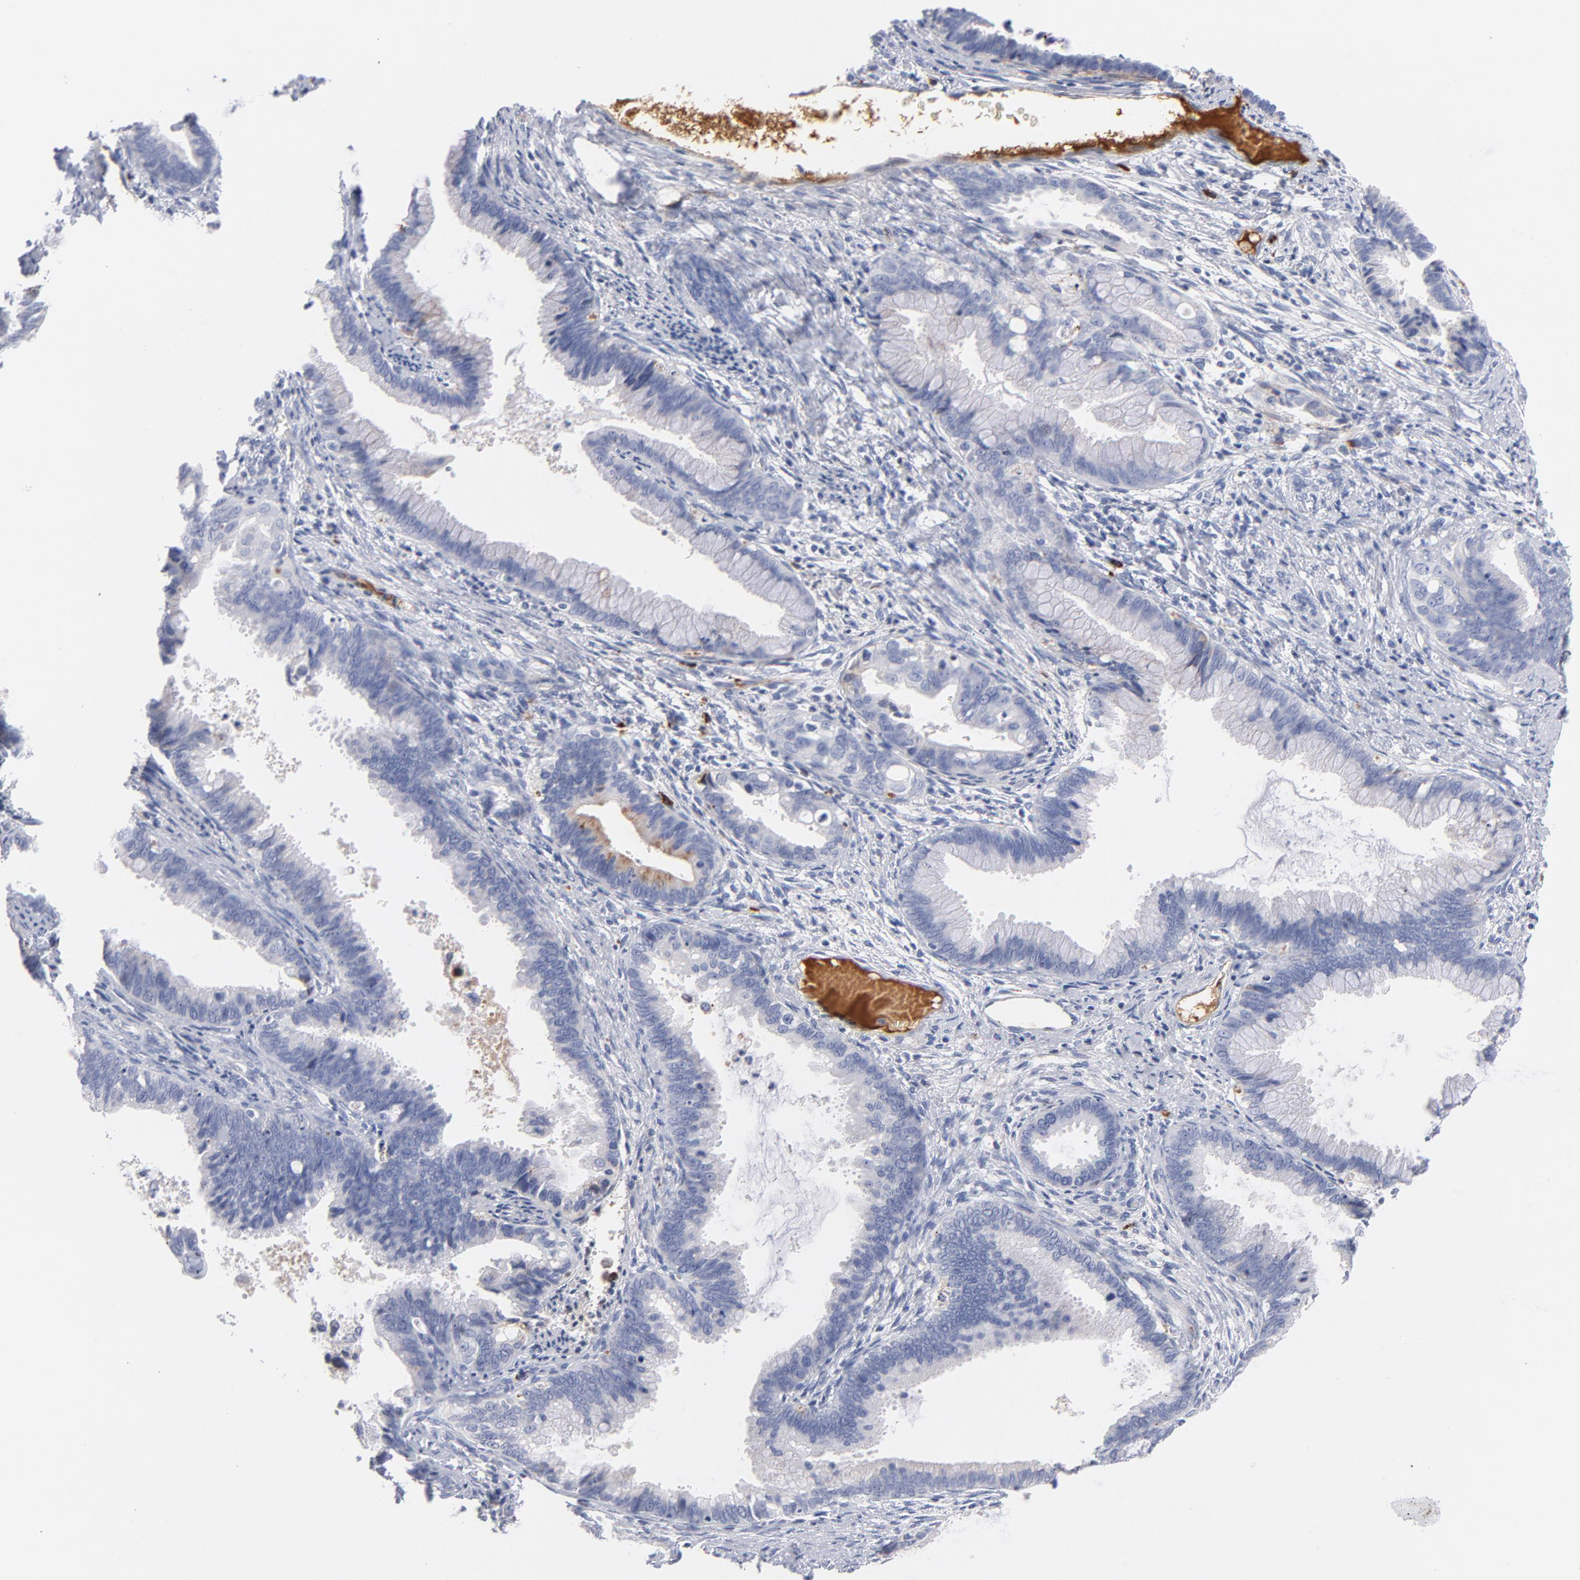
{"staining": {"intensity": "negative", "quantity": "none", "location": "none"}, "tissue": "cervical cancer", "cell_type": "Tumor cells", "image_type": "cancer", "snomed": [{"axis": "morphology", "description": "Adenocarcinoma, NOS"}, {"axis": "topography", "description": "Cervix"}], "caption": "The micrograph displays no staining of tumor cells in cervical cancer. (Immunohistochemistry, brightfield microscopy, high magnification).", "gene": "PLAT", "patient": {"sex": "female", "age": 47}}